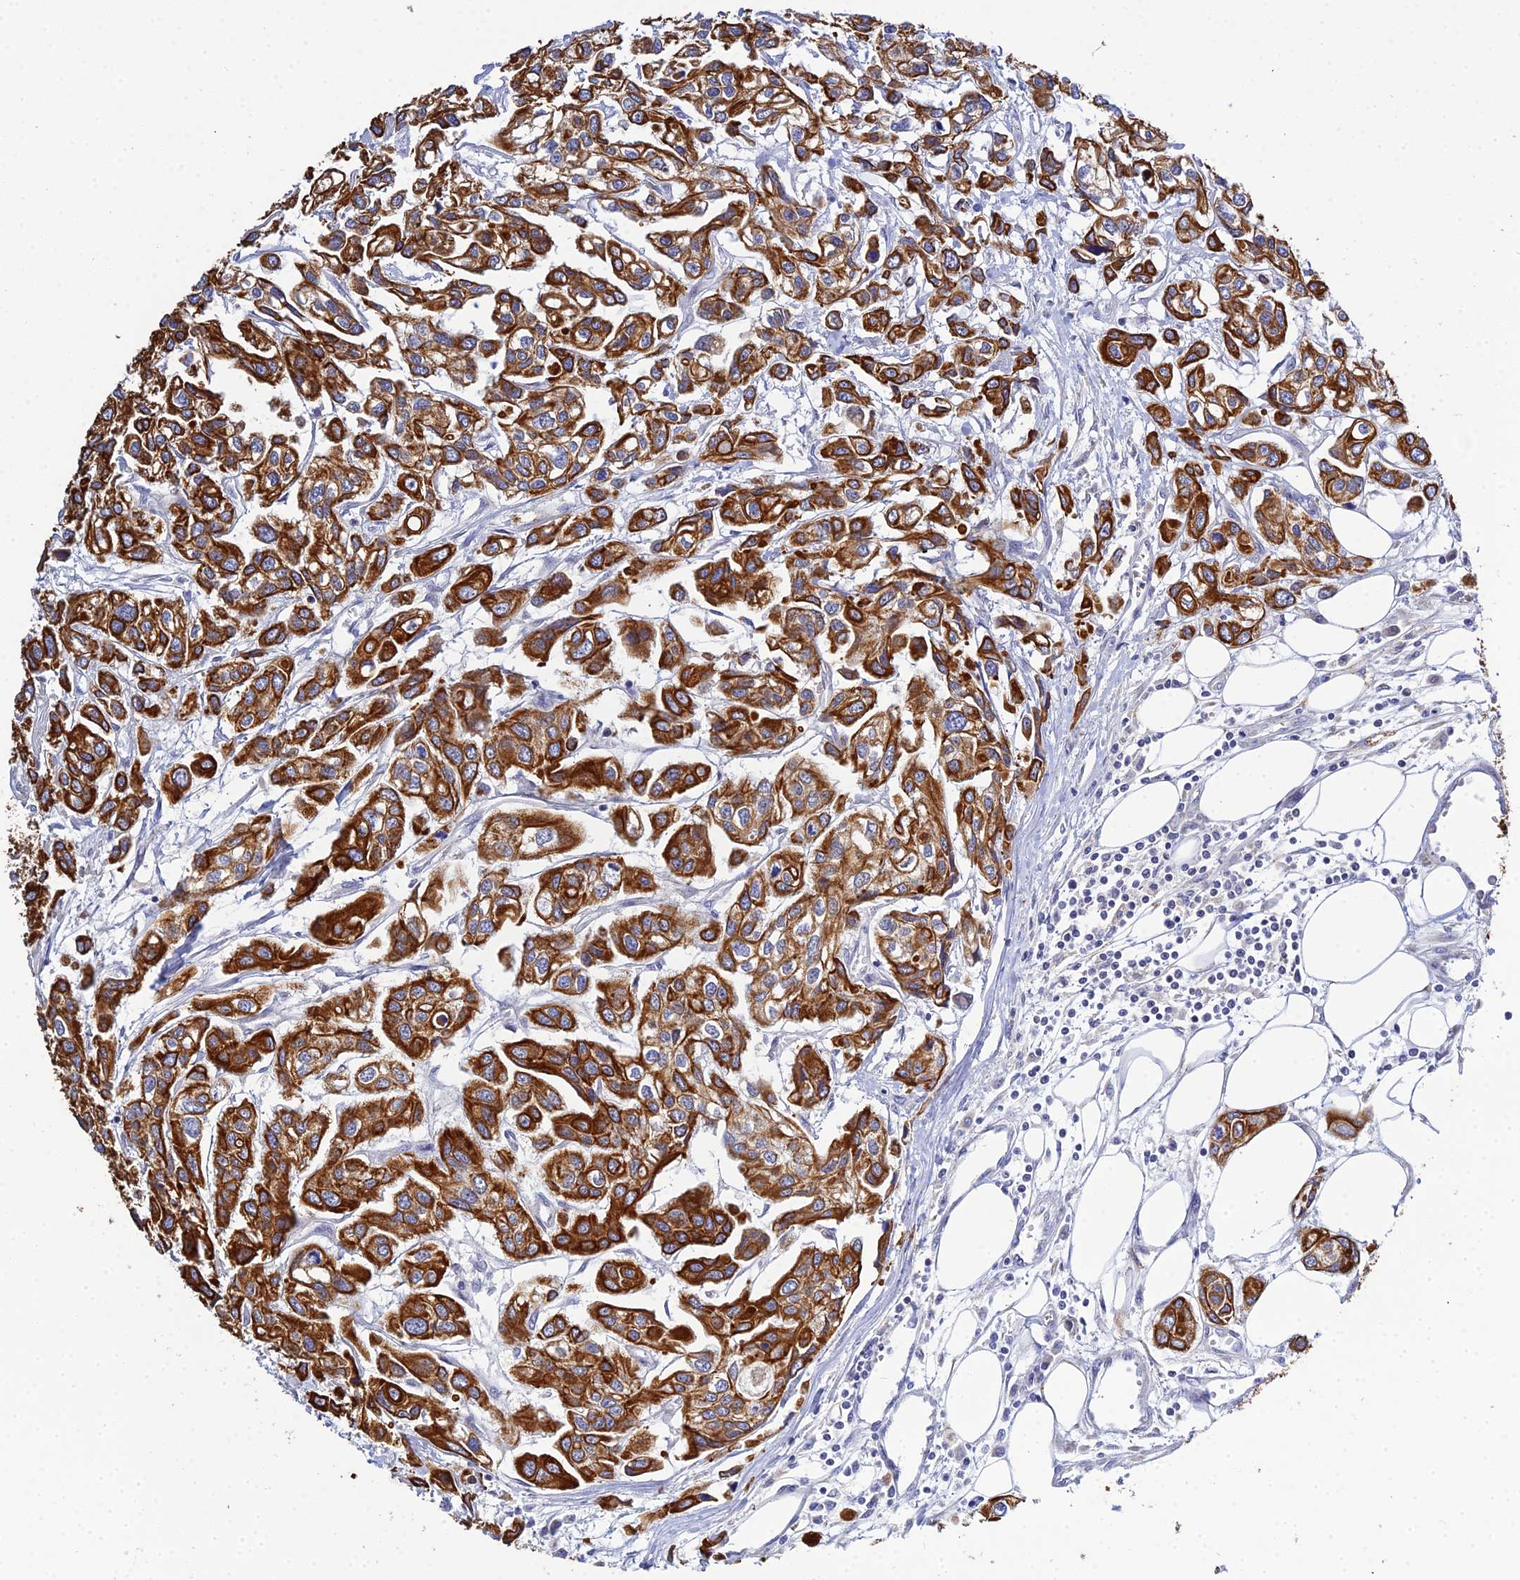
{"staining": {"intensity": "strong", "quantity": ">75%", "location": "cytoplasmic/membranous"}, "tissue": "urothelial cancer", "cell_type": "Tumor cells", "image_type": "cancer", "snomed": [{"axis": "morphology", "description": "Urothelial carcinoma, High grade"}, {"axis": "topography", "description": "Urinary bladder"}], "caption": "Urothelial carcinoma (high-grade) stained with DAB immunohistochemistry (IHC) reveals high levels of strong cytoplasmic/membranous positivity in about >75% of tumor cells. (brown staining indicates protein expression, while blue staining denotes nuclei).", "gene": "ZXDA", "patient": {"sex": "male", "age": 67}}